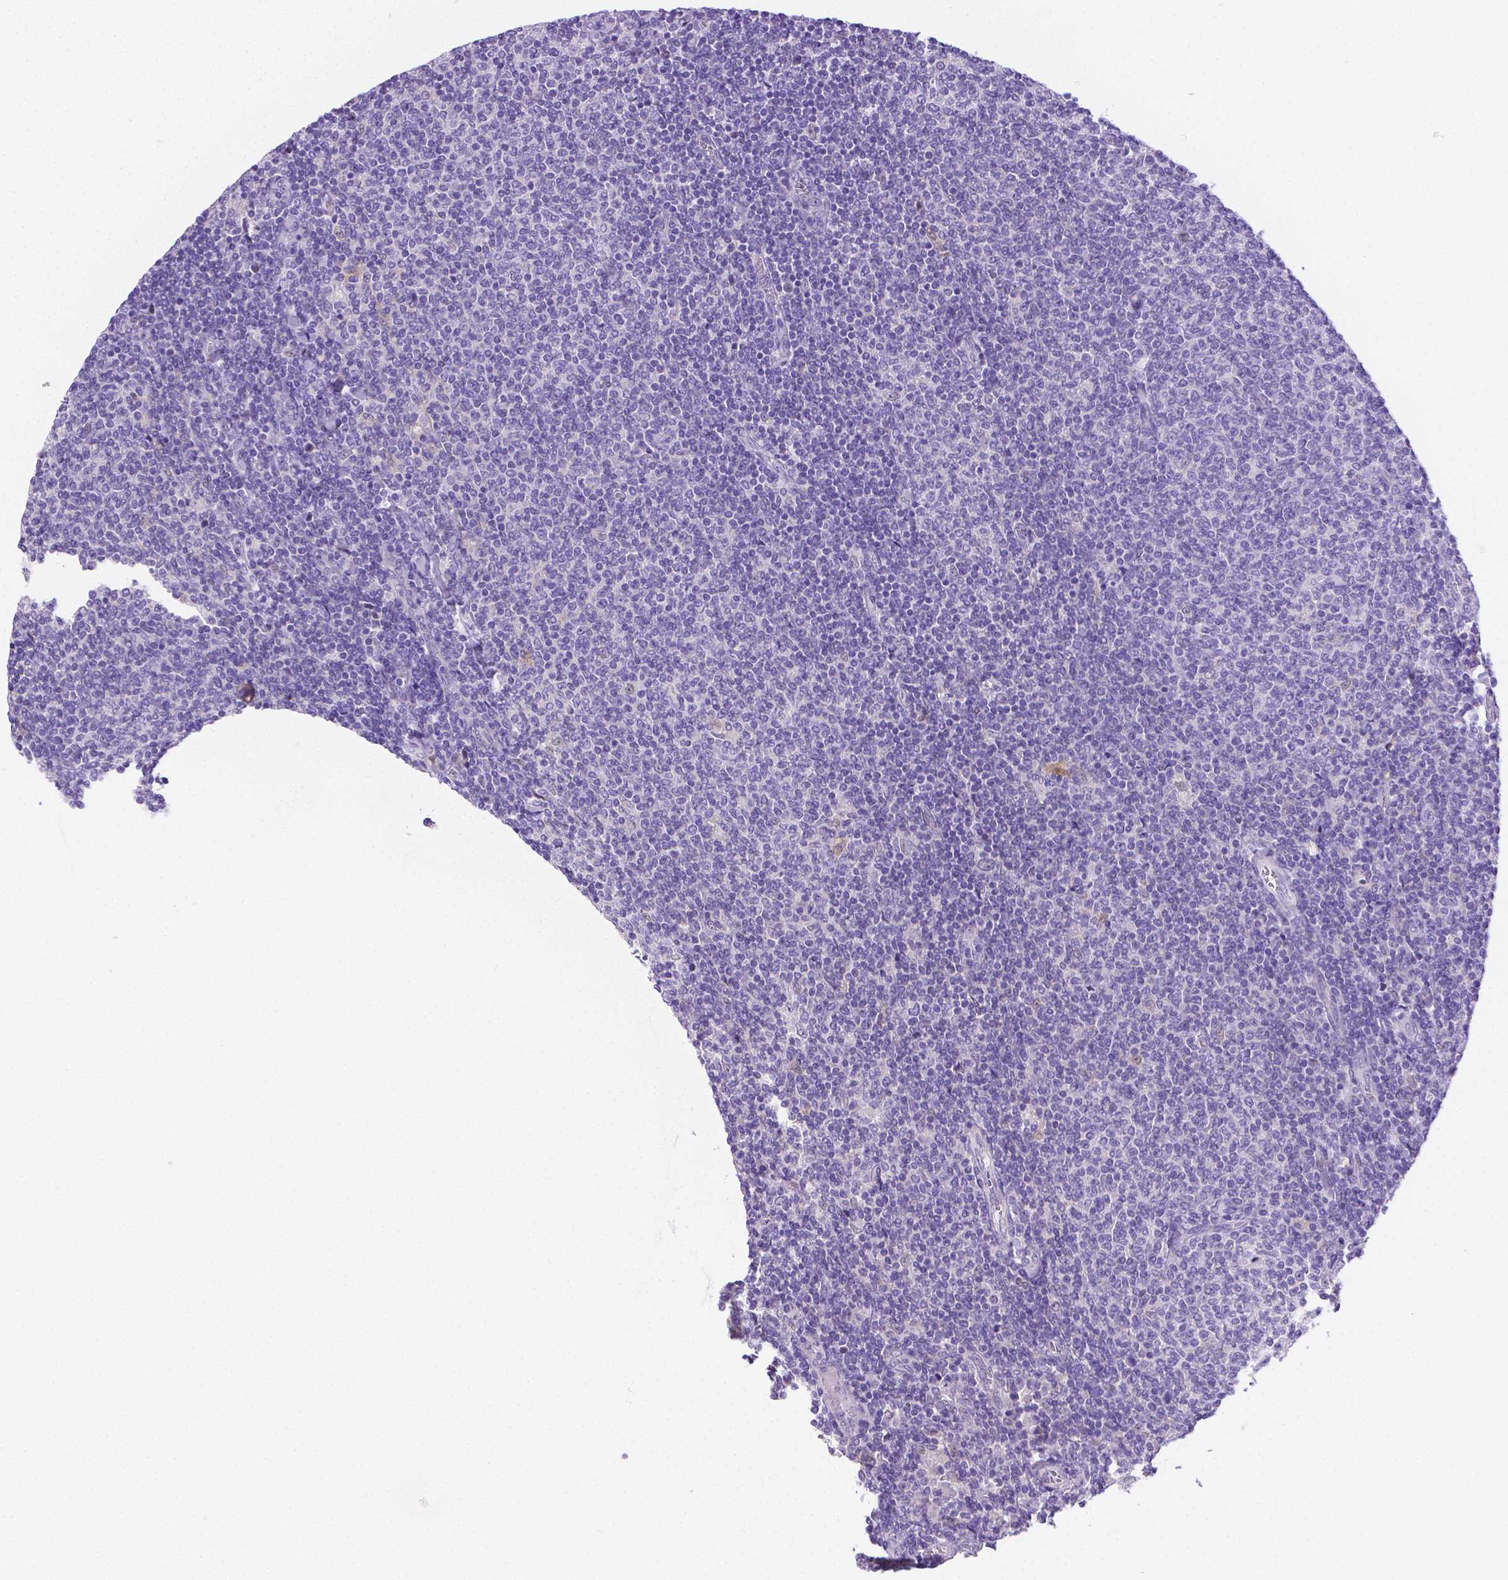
{"staining": {"intensity": "negative", "quantity": "none", "location": "none"}, "tissue": "lymphoma", "cell_type": "Tumor cells", "image_type": "cancer", "snomed": [{"axis": "morphology", "description": "Malignant lymphoma, non-Hodgkin's type, Low grade"}, {"axis": "topography", "description": "Lymph node"}], "caption": "Immunohistochemistry (IHC) photomicrograph of low-grade malignant lymphoma, non-Hodgkin's type stained for a protein (brown), which displays no expression in tumor cells.", "gene": "NXPH2", "patient": {"sex": "male", "age": 52}}